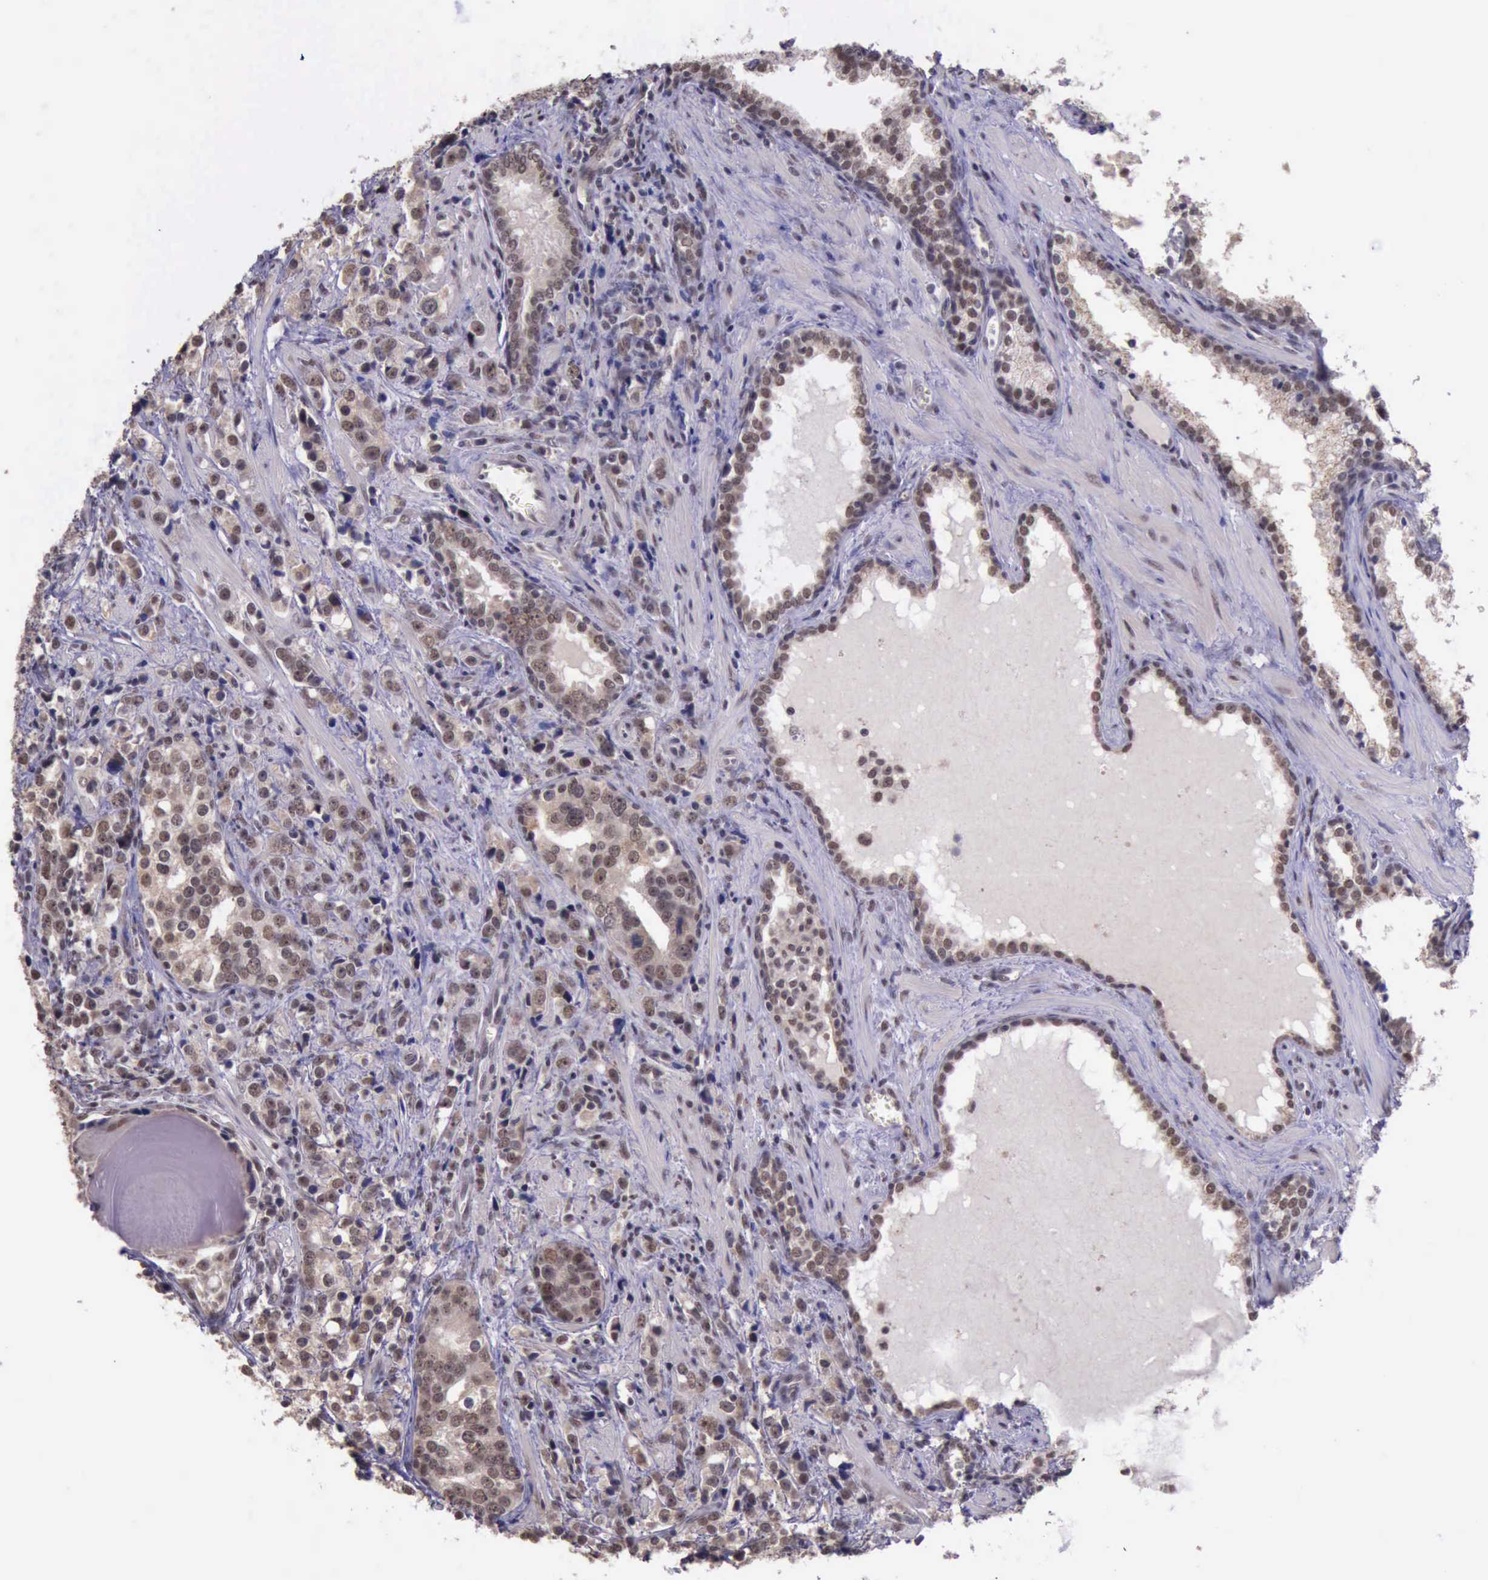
{"staining": {"intensity": "moderate", "quantity": ">75%", "location": "cytoplasmic/membranous,nuclear"}, "tissue": "prostate cancer", "cell_type": "Tumor cells", "image_type": "cancer", "snomed": [{"axis": "morphology", "description": "Adenocarcinoma, High grade"}, {"axis": "topography", "description": "Prostate"}], "caption": "Brown immunohistochemical staining in prostate cancer exhibits moderate cytoplasmic/membranous and nuclear positivity in approximately >75% of tumor cells. The staining is performed using DAB (3,3'-diaminobenzidine) brown chromogen to label protein expression. The nuclei are counter-stained blue using hematoxylin.", "gene": "PRPF39", "patient": {"sex": "male", "age": 71}}